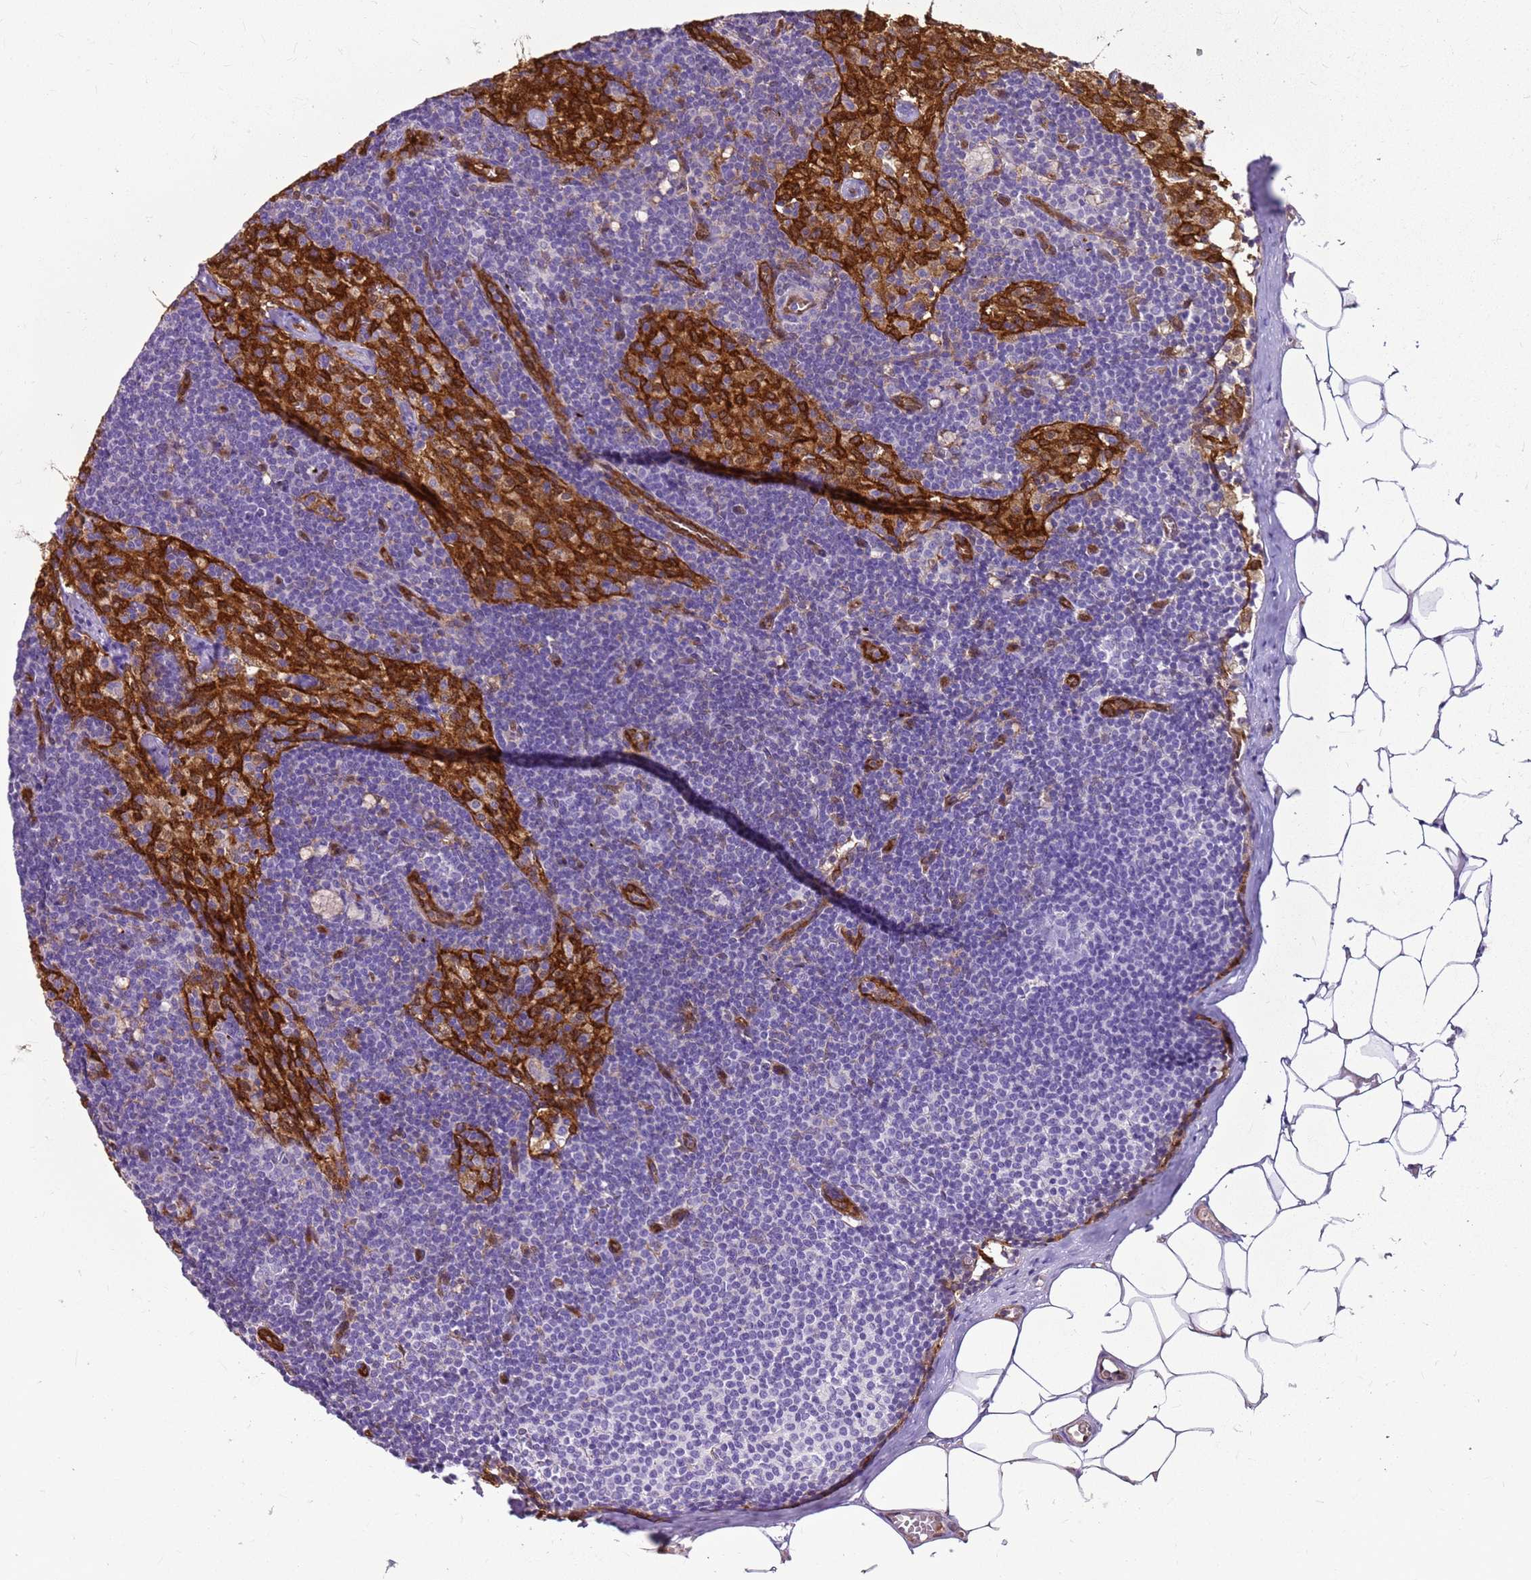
{"staining": {"intensity": "negative", "quantity": "none", "location": "none"}, "tissue": "lymph node", "cell_type": "Germinal center cells", "image_type": "normal", "snomed": [{"axis": "morphology", "description": "Normal tissue, NOS"}, {"axis": "topography", "description": "Lymph node"}], "caption": "The micrograph reveals no significant expression in germinal center cells of lymph node.", "gene": "SULT1E1", "patient": {"sex": "female", "age": 42}}